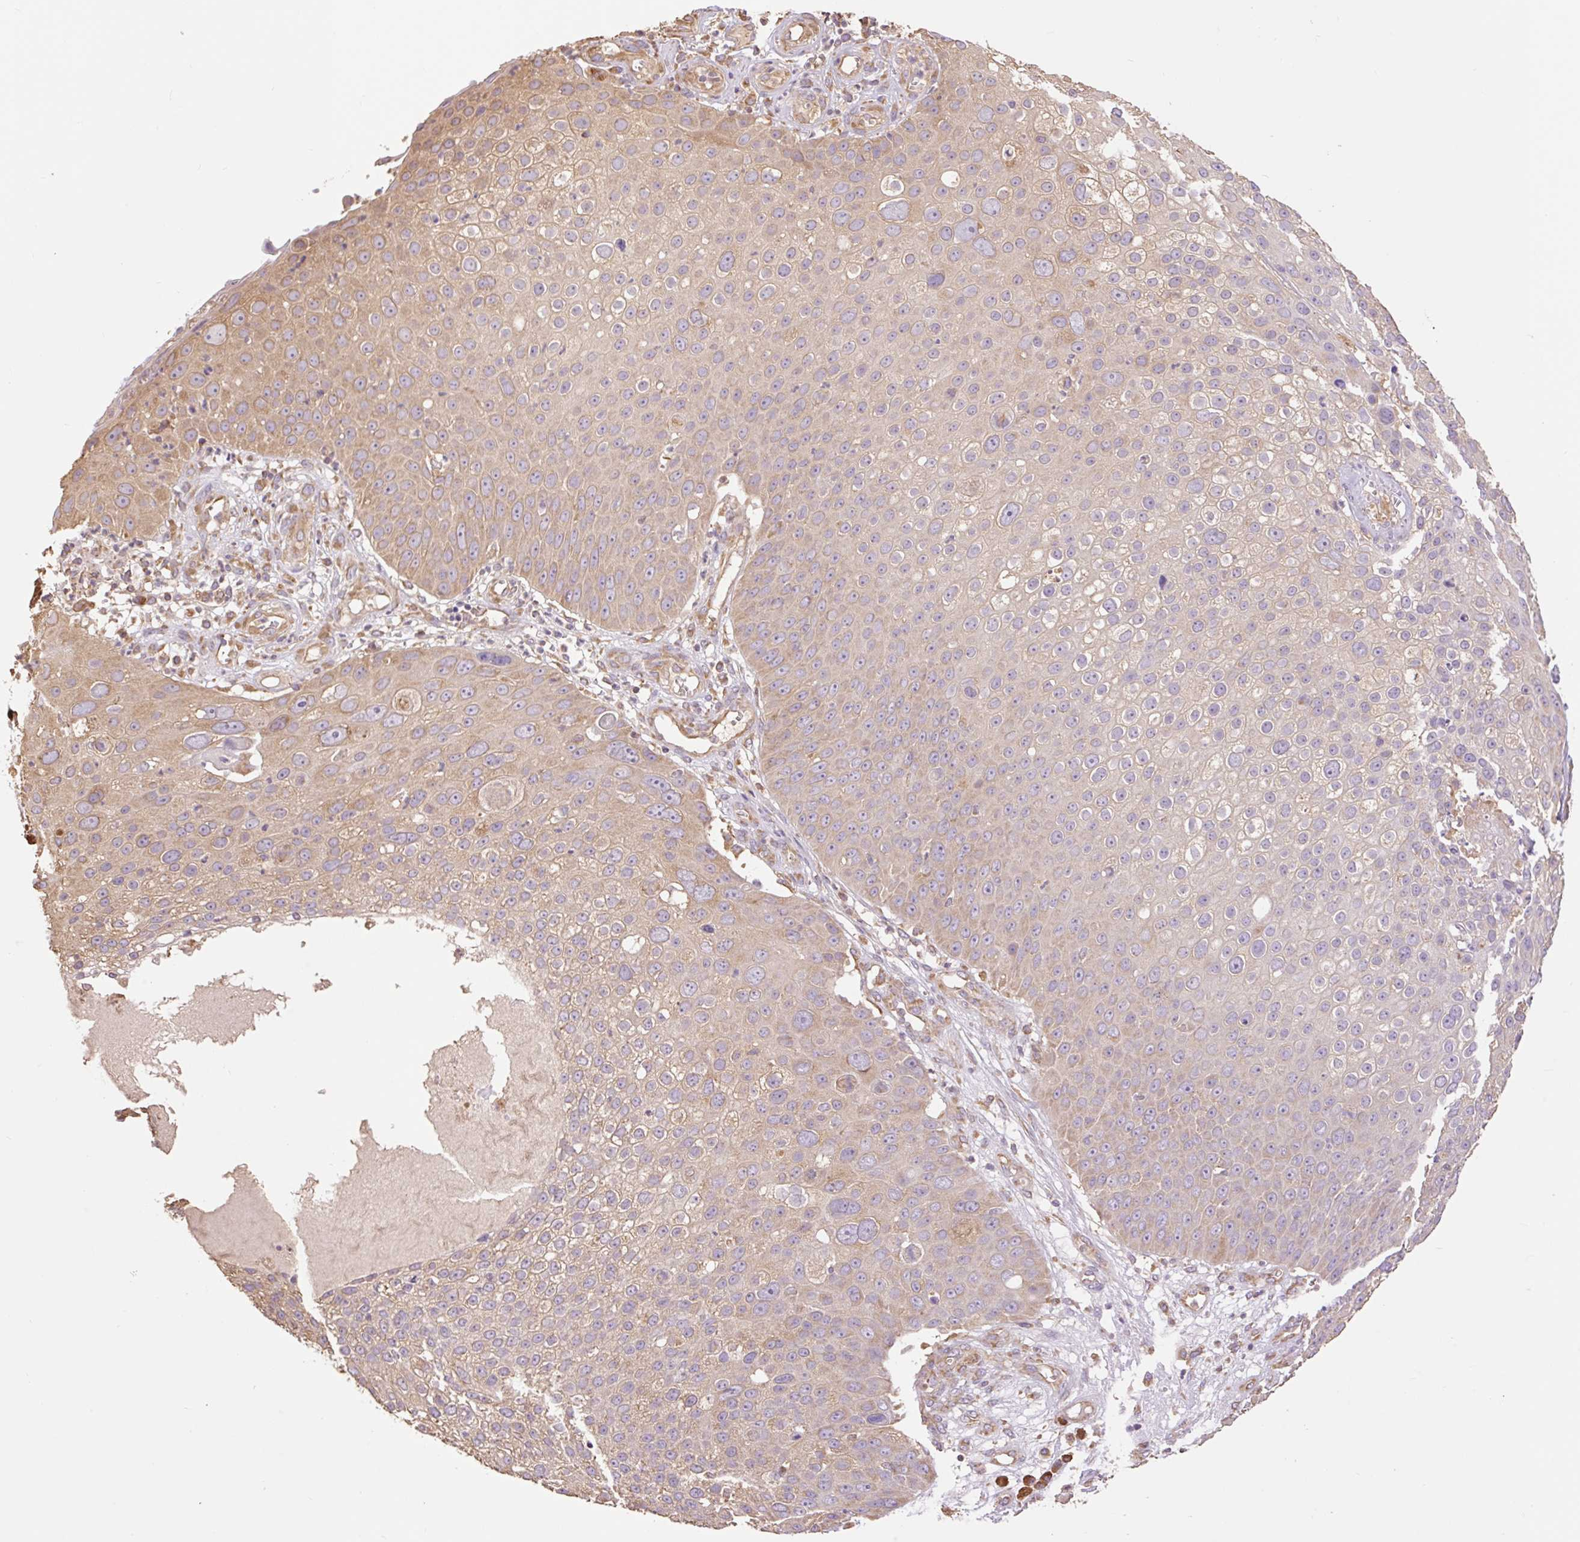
{"staining": {"intensity": "weak", "quantity": "25%-75%", "location": "cytoplasmic/membranous"}, "tissue": "skin cancer", "cell_type": "Tumor cells", "image_type": "cancer", "snomed": [{"axis": "morphology", "description": "Squamous cell carcinoma, NOS"}, {"axis": "topography", "description": "Skin"}], "caption": "IHC histopathology image of skin cancer (squamous cell carcinoma) stained for a protein (brown), which reveals low levels of weak cytoplasmic/membranous positivity in about 25%-75% of tumor cells.", "gene": "DESI1", "patient": {"sex": "male", "age": 71}}